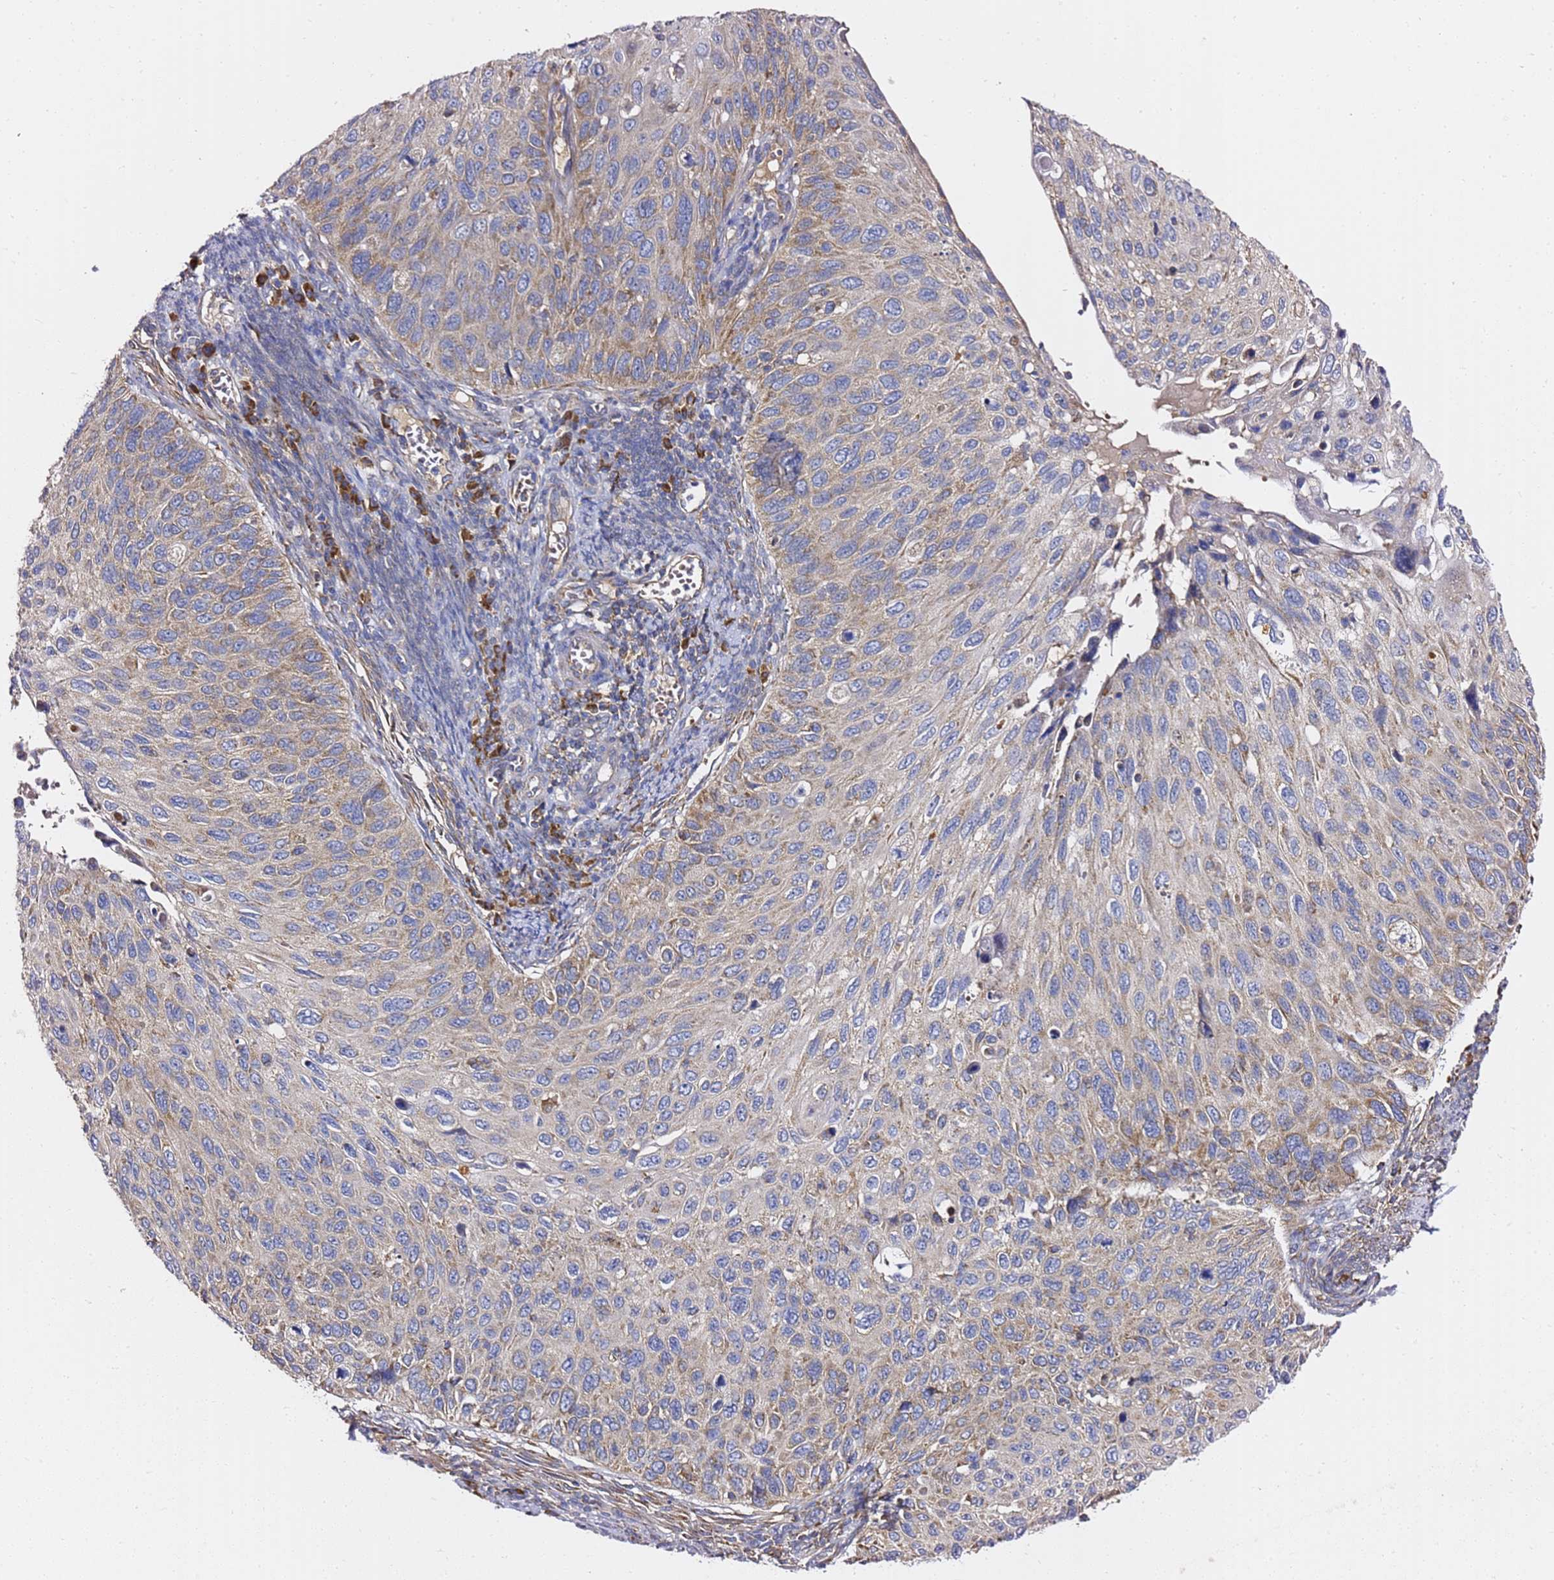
{"staining": {"intensity": "moderate", "quantity": "<25%", "location": "cytoplasmic/membranous"}, "tissue": "cervical cancer", "cell_type": "Tumor cells", "image_type": "cancer", "snomed": [{"axis": "morphology", "description": "Squamous cell carcinoma, NOS"}, {"axis": "topography", "description": "Cervix"}], "caption": "About <25% of tumor cells in human cervical squamous cell carcinoma reveal moderate cytoplasmic/membranous protein positivity as visualized by brown immunohistochemical staining.", "gene": "C19orf12", "patient": {"sex": "female", "age": 70}}